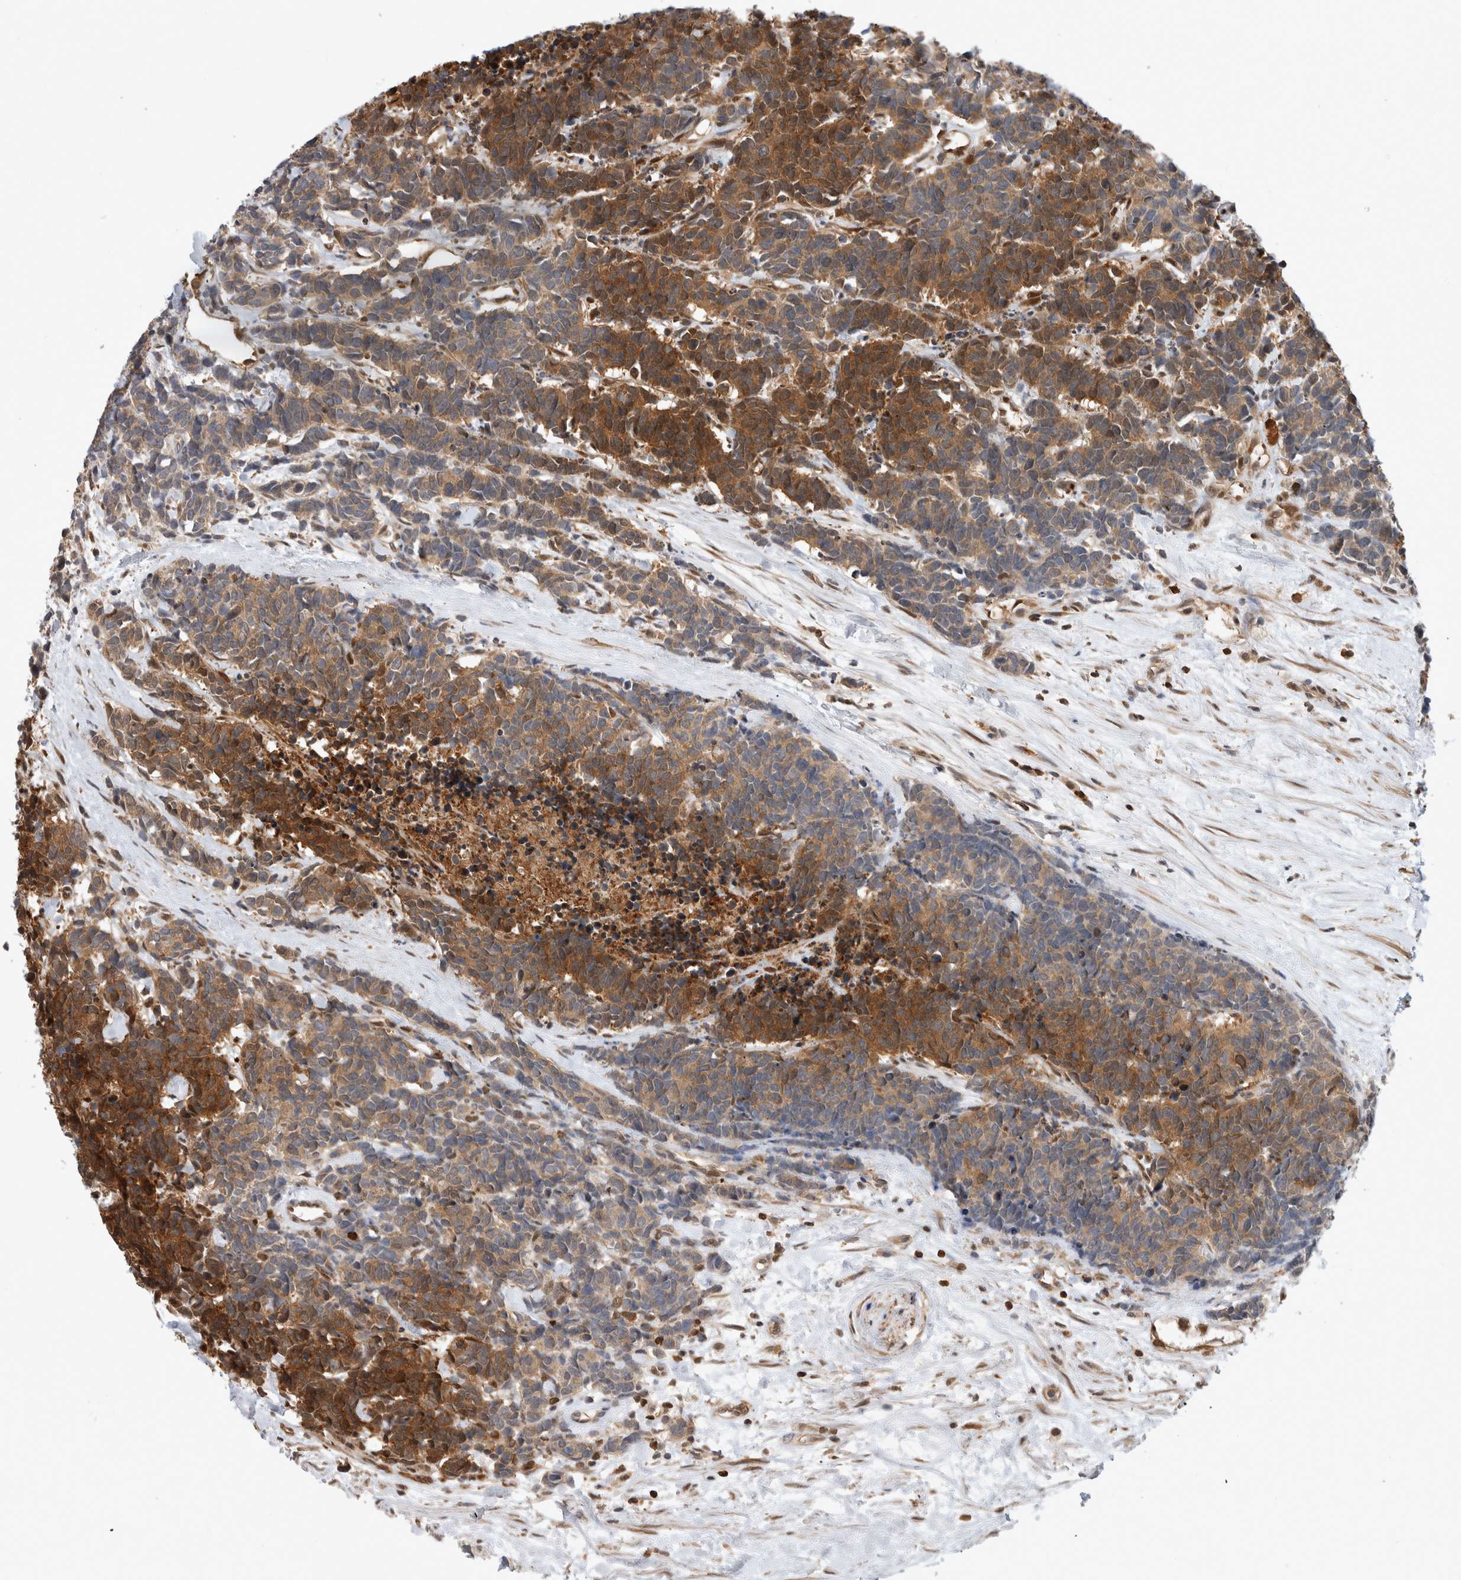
{"staining": {"intensity": "strong", "quantity": "25%-75%", "location": "cytoplasmic/membranous"}, "tissue": "carcinoid", "cell_type": "Tumor cells", "image_type": "cancer", "snomed": [{"axis": "morphology", "description": "Carcinoma, NOS"}, {"axis": "morphology", "description": "Carcinoid, malignant, NOS"}, {"axis": "topography", "description": "Urinary bladder"}], "caption": "The histopathology image demonstrates immunohistochemical staining of carcinoid. There is strong cytoplasmic/membranous positivity is seen in about 25%-75% of tumor cells.", "gene": "ASTN2", "patient": {"sex": "male", "age": 57}}